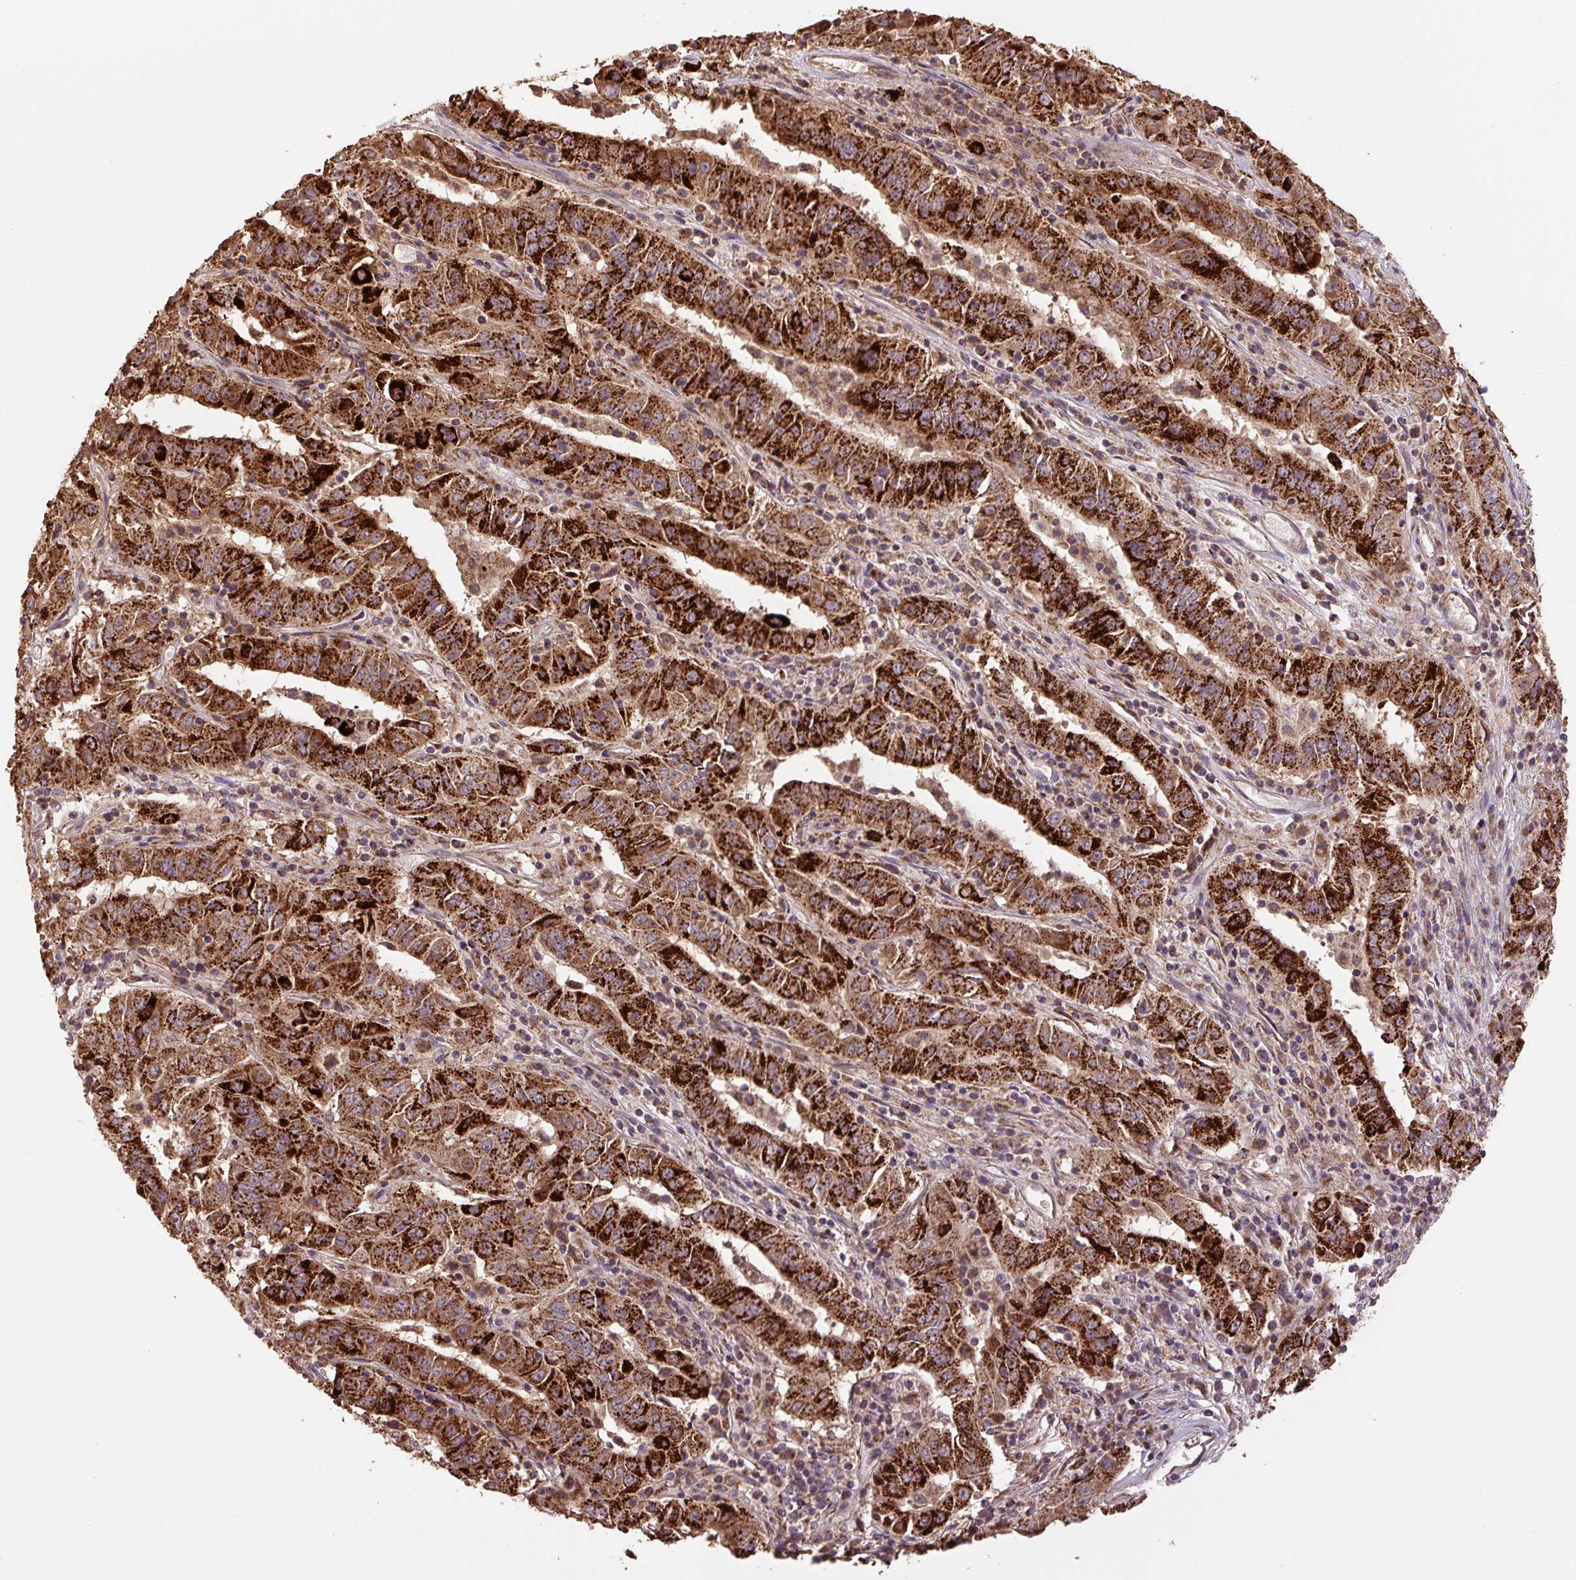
{"staining": {"intensity": "strong", "quantity": ">75%", "location": "cytoplasmic/membranous"}, "tissue": "pancreatic cancer", "cell_type": "Tumor cells", "image_type": "cancer", "snomed": [{"axis": "morphology", "description": "Adenocarcinoma, NOS"}, {"axis": "topography", "description": "Pancreas"}], "caption": "An IHC image of tumor tissue is shown. Protein staining in brown shows strong cytoplasmic/membranous positivity in pancreatic cancer within tumor cells. (brown staining indicates protein expression, while blue staining denotes nuclei).", "gene": "TMEM160", "patient": {"sex": "male", "age": 63}}